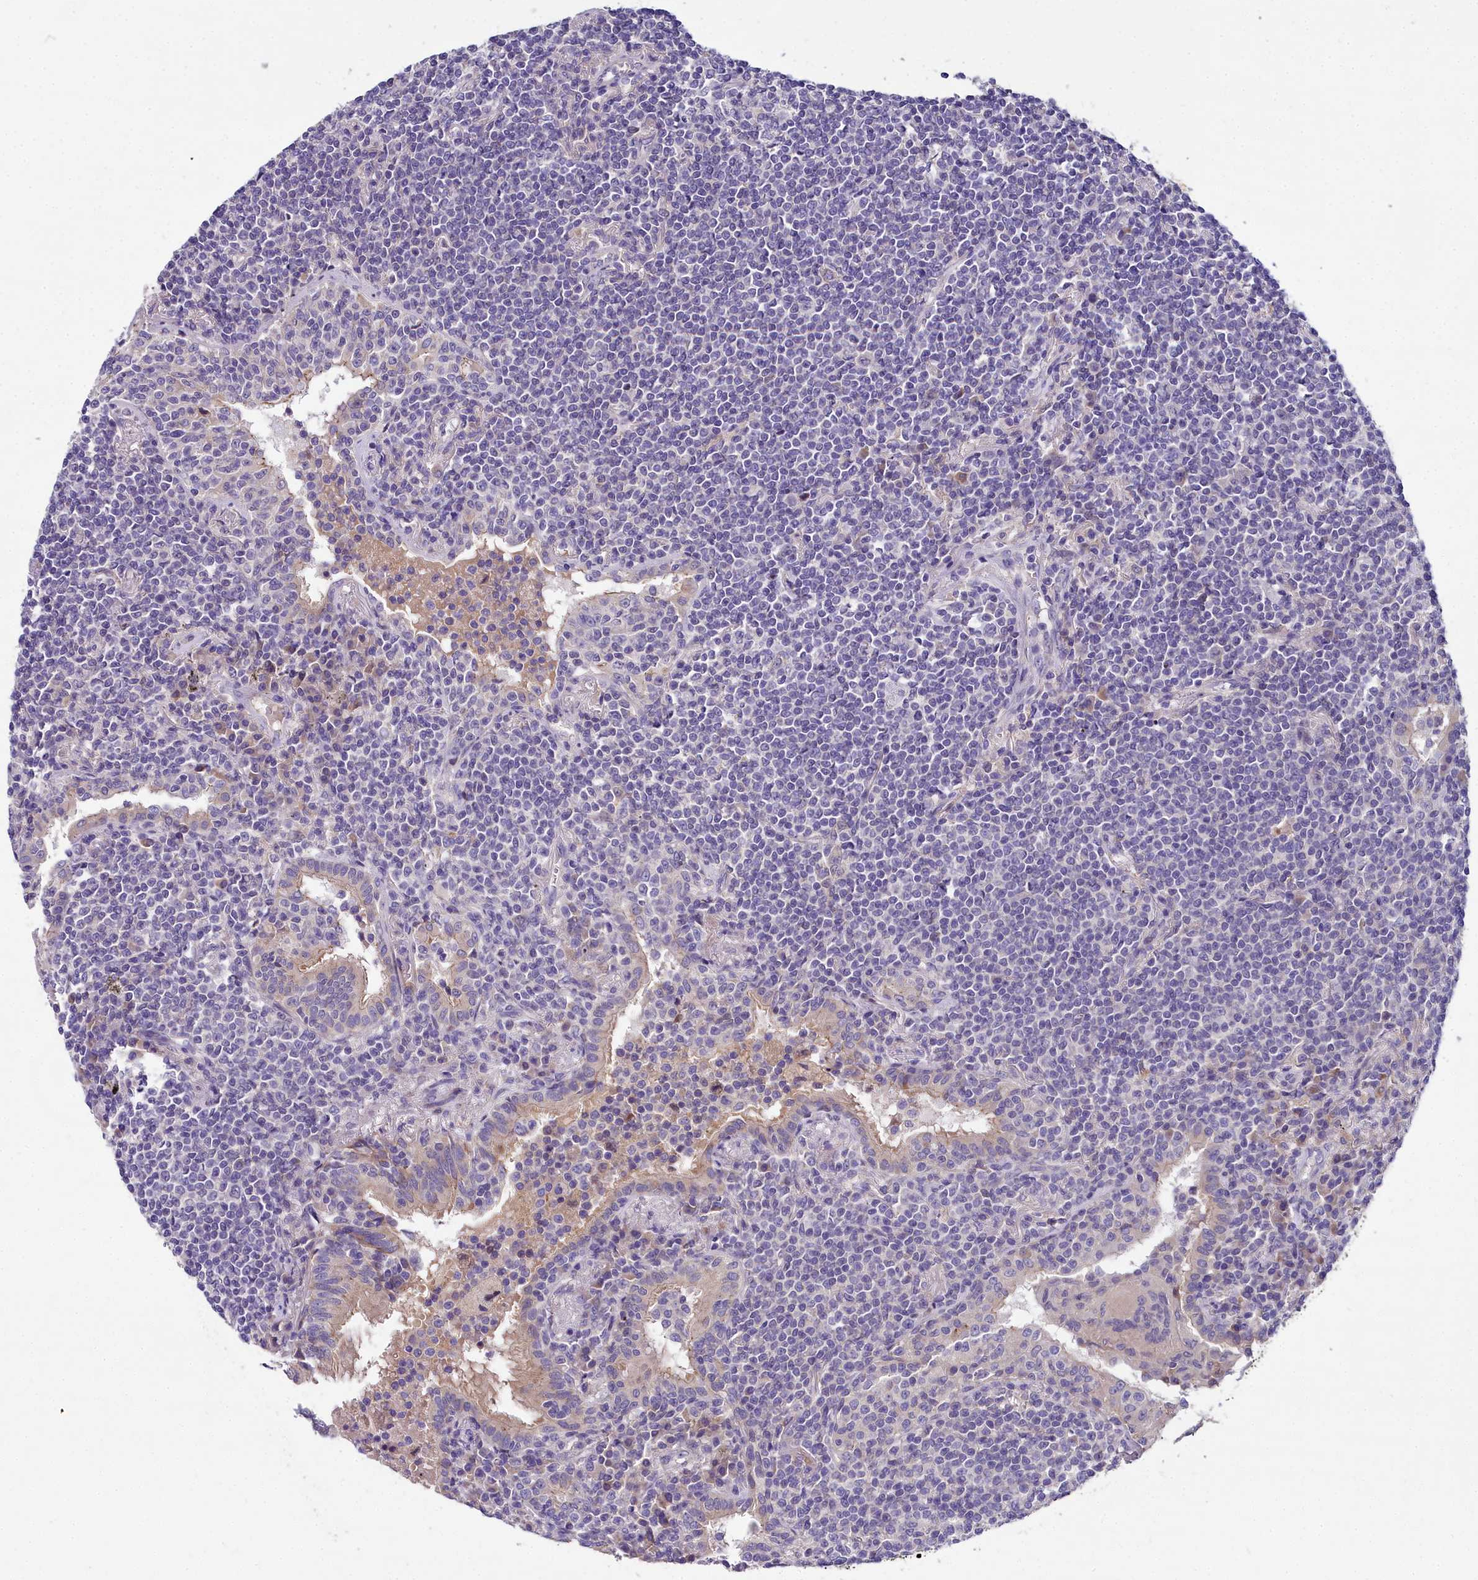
{"staining": {"intensity": "negative", "quantity": "none", "location": "none"}, "tissue": "lymphoma", "cell_type": "Tumor cells", "image_type": "cancer", "snomed": [{"axis": "morphology", "description": "Malignant lymphoma, non-Hodgkin's type, Low grade"}, {"axis": "topography", "description": "Lung"}], "caption": "DAB immunohistochemical staining of human low-grade malignant lymphoma, non-Hodgkin's type exhibits no significant positivity in tumor cells. The staining is performed using DAB brown chromogen with nuclei counter-stained in using hematoxylin.", "gene": "NT5M", "patient": {"sex": "female", "age": 71}}